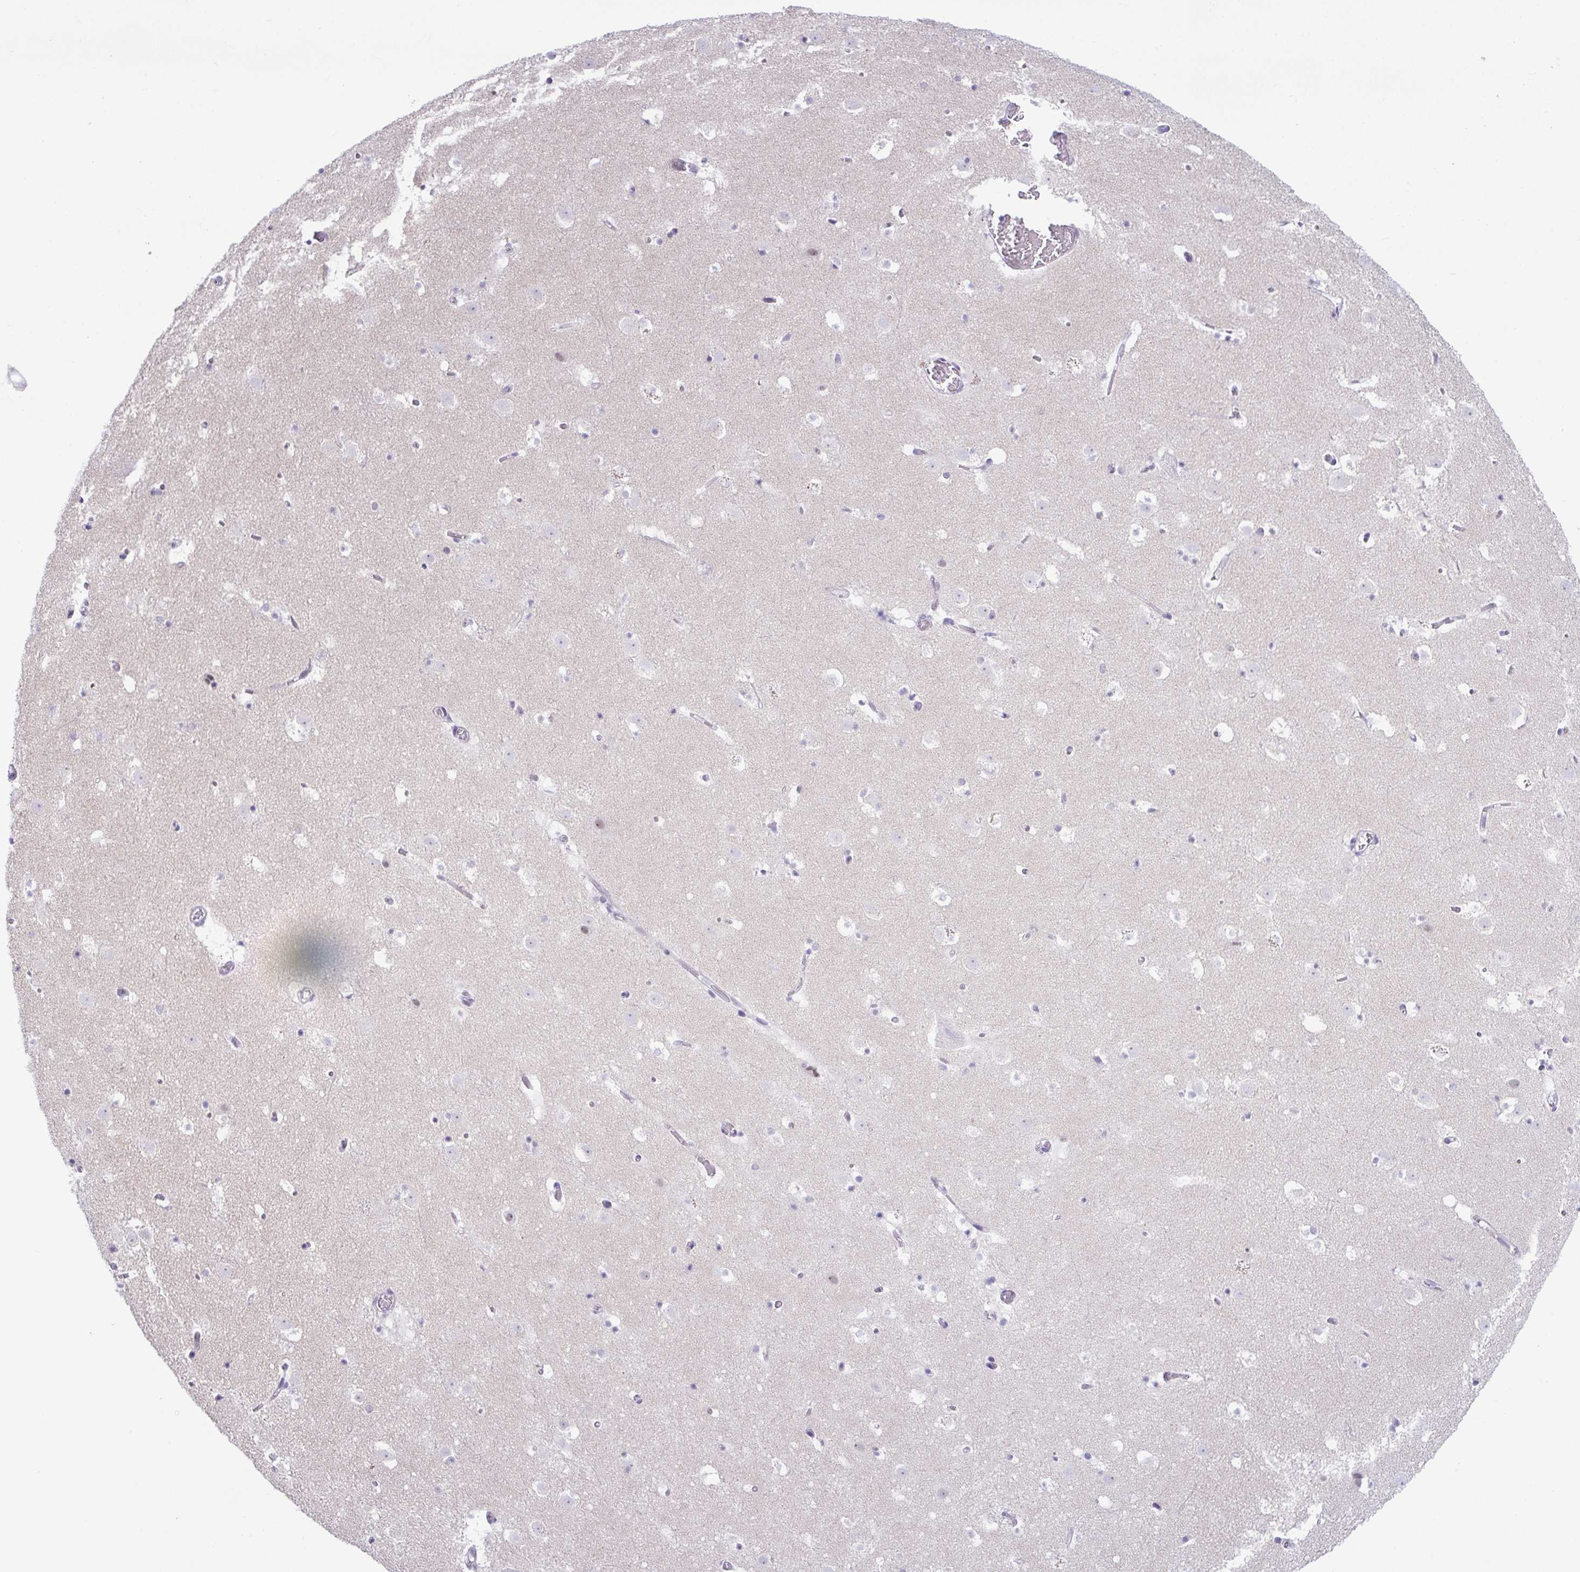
{"staining": {"intensity": "negative", "quantity": "none", "location": "none"}, "tissue": "caudate", "cell_type": "Glial cells", "image_type": "normal", "snomed": [{"axis": "morphology", "description": "Normal tissue, NOS"}, {"axis": "topography", "description": "Lateral ventricle wall"}], "caption": "High magnification brightfield microscopy of unremarkable caudate stained with DAB (3,3'-diaminobenzidine) (brown) and counterstained with hematoxylin (blue): glial cells show no significant staining. (Brightfield microscopy of DAB (3,3'-diaminobenzidine) IHC at high magnification).", "gene": "ATP6V0D2", "patient": {"sex": "male", "age": 37}}